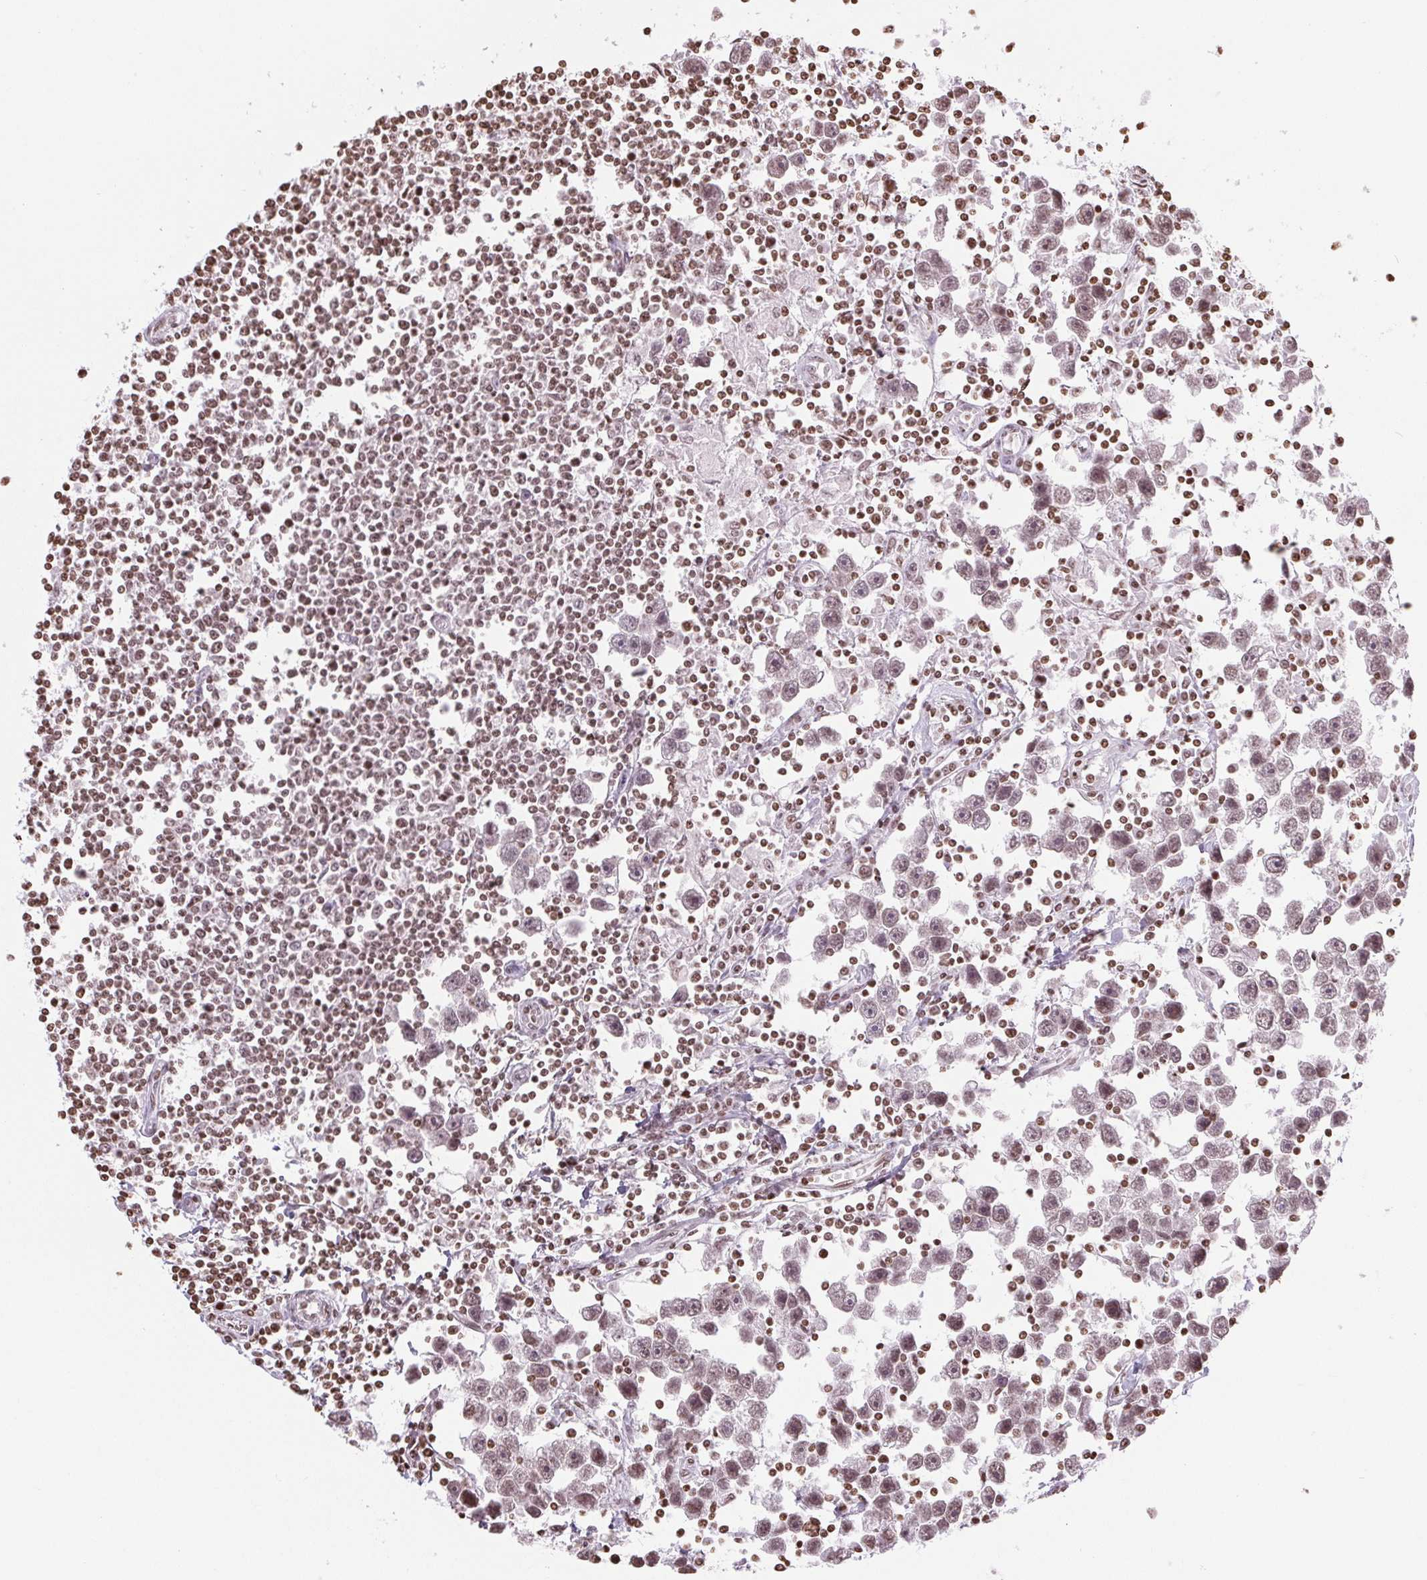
{"staining": {"intensity": "weak", "quantity": ">75%", "location": "nuclear"}, "tissue": "testis cancer", "cell_type": "Tumor cells", "image_type": "cancer", "snomed": [{"axis": "morphology", "description": "Seminoma, NOS"}, {"axis": "topography", "description": "Testis"}], "caption": "Seminoma (testis) stained for a protein (brown) displays weak nuclear positive positivity in approximately >75% of tumor cells.", "gene": "SMIM12", "patient": {"sex": "male", "age": 30}}